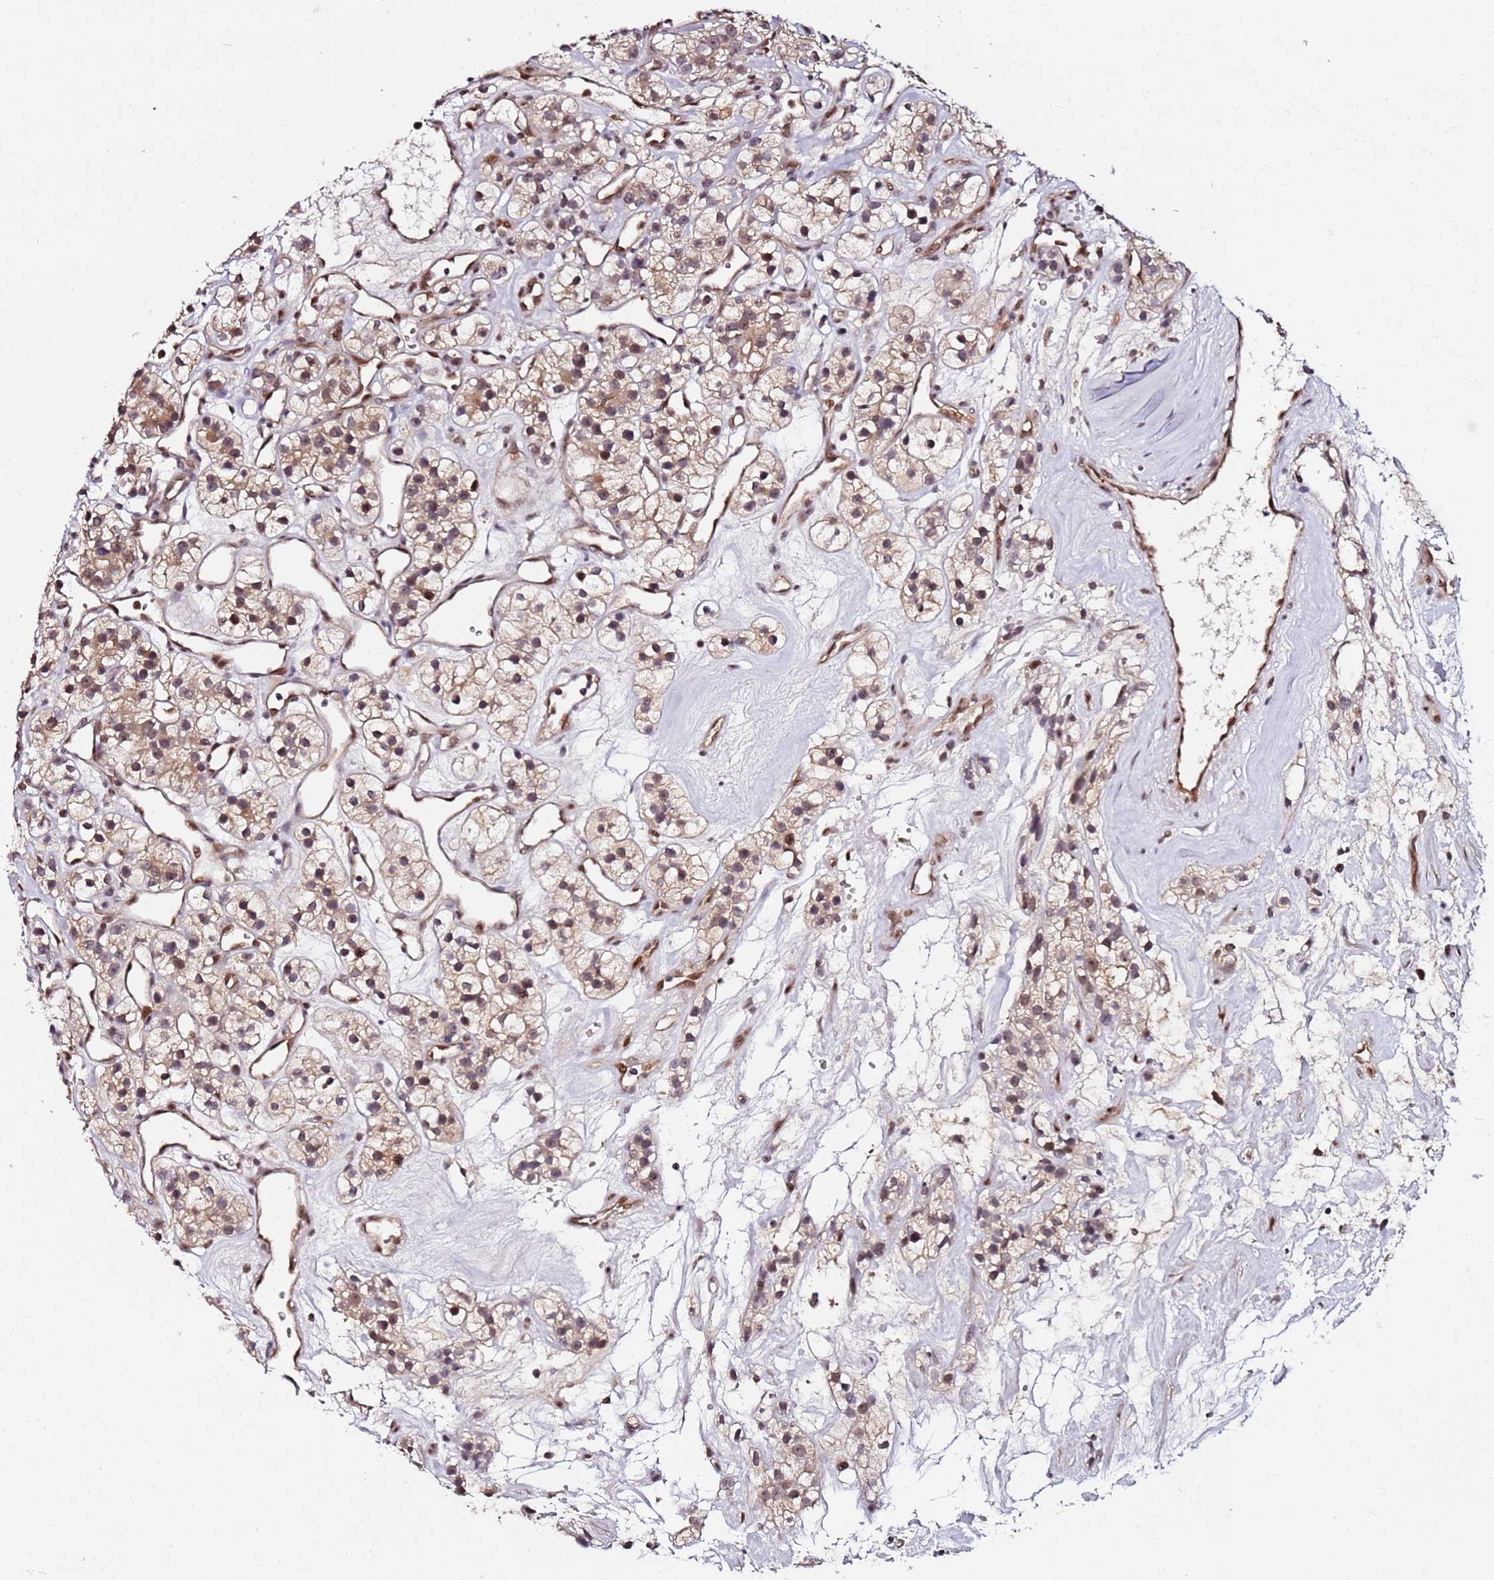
{"staining": {"intensity": "moderate", "quantity": ">75%", "location": "cytoplasmic/membranous,nuclear"}, "tissue": "renal cancer", "cell_type": "Tumor cells", "image_type": "cancer", "snomed": [{"axis": "morphology", "description": "Adenocarcinoma, NOS"}, {"axis": "topography", "description": "Kidney"}], "caption": "Brown immunohistochemical staining in adenocarcinoma (renal) shows moderate cytoplasmic/membranous and nuclear positivity in approximately >75% of tumor cells.", "gene": "RGS18", "patient": {"sex": "female", "age": 57}}